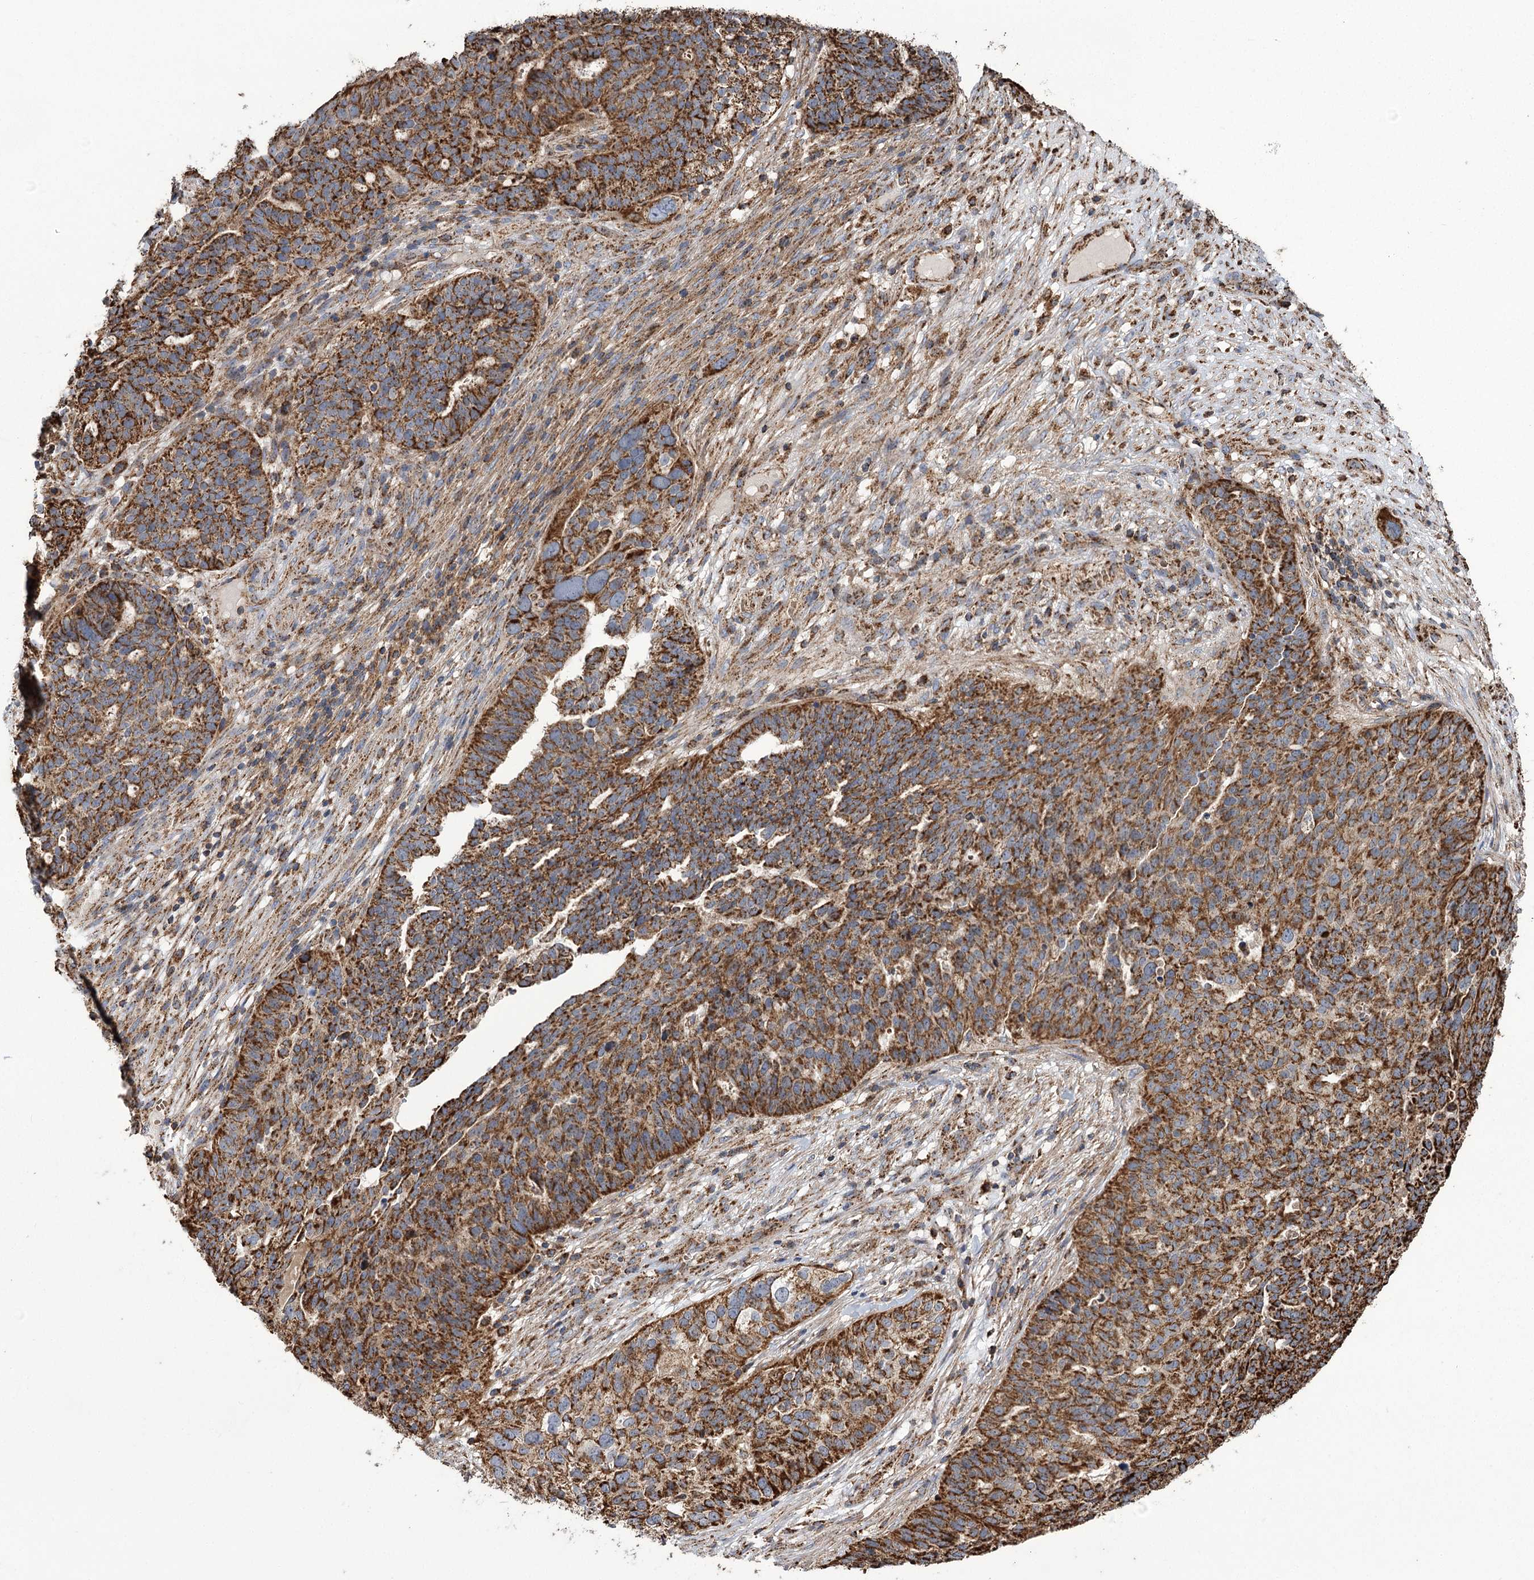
{"staining": {"intensity": "strong", "quantity": ">75%", "location": "cytoplasmic/membranous"}, "tissue": "ovarian cancer", "cell_type": "Tumor cells", "image_type": "cancer", "snomed": [{"axis": "morphology", "description": "Cystadenocarcinoma, serous, NOS"}, {"axis": "topography", "description": "Ovary"}], "caption": "DAB (3,3'-diaminobenzidine) immunohistochemical staining of ovarian cancer displays strong cytoplasmic/membranous protein expression in approximately >75% of tumor cells.", "gene": "CARD19", "patient": {"sex": "female", "age": 59}}